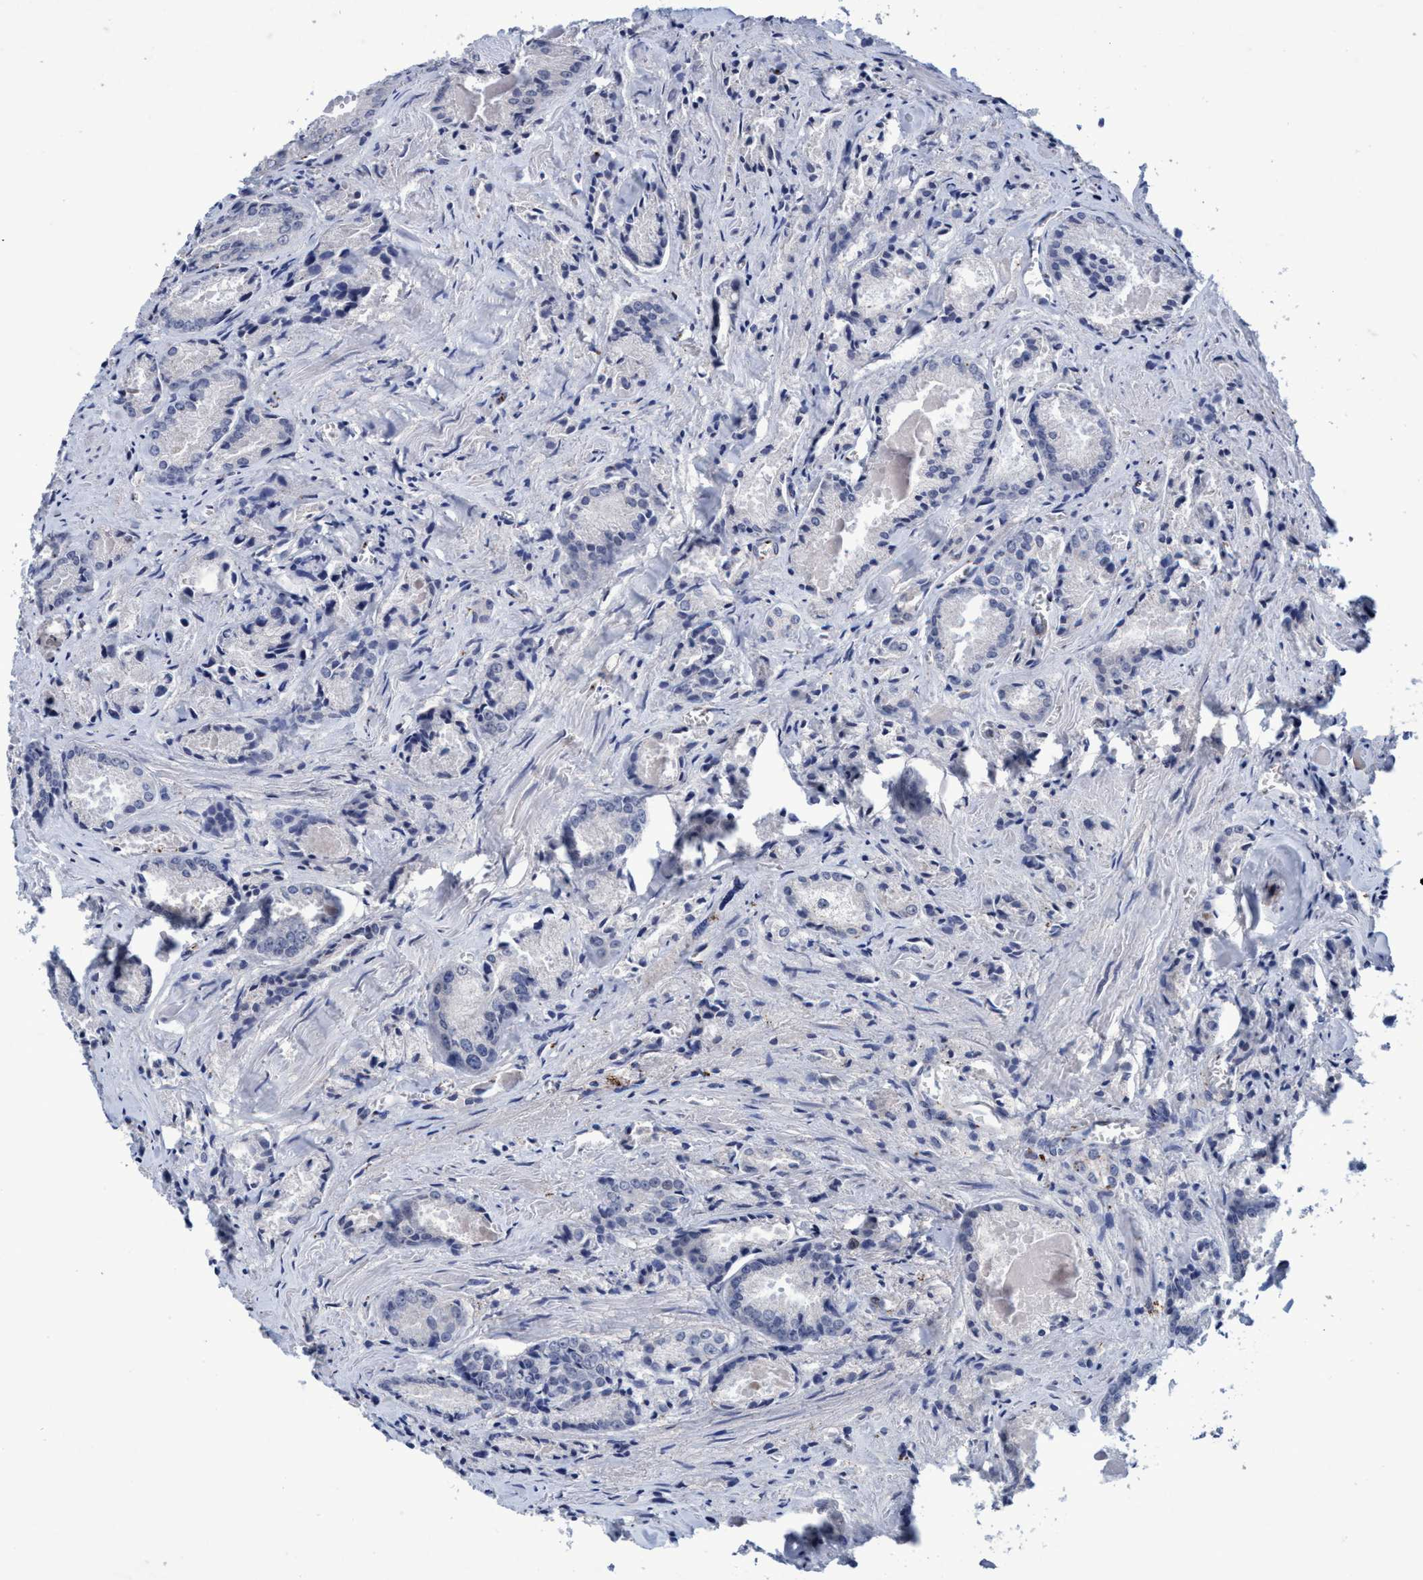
{"staining": {"intensity": "negative", "quantity": "none", "location": "none"}, "tissue": "prostate cancer", "cell_type": "Tumor cells", "image_type": "cancer", "snomed": [{"axis": "morphology", "description": "Adenocarcinoma, Low grade"}, {"axis": "topography", "description": "Prostate"}], "caption": "Immunohistochemistry (IHC) histopathology image of low-grade adenocarcinoma (prostate) stained for a protein (brown), which displays no staining in tumor cells. (Stains: DAB immunohistochemistry (IHC) with hematoxylin counter stain, Microscopy: brightfield microscopy at high magnification).", "gene": "GRB14", "patient": {"sex": "male", "age": 64}}